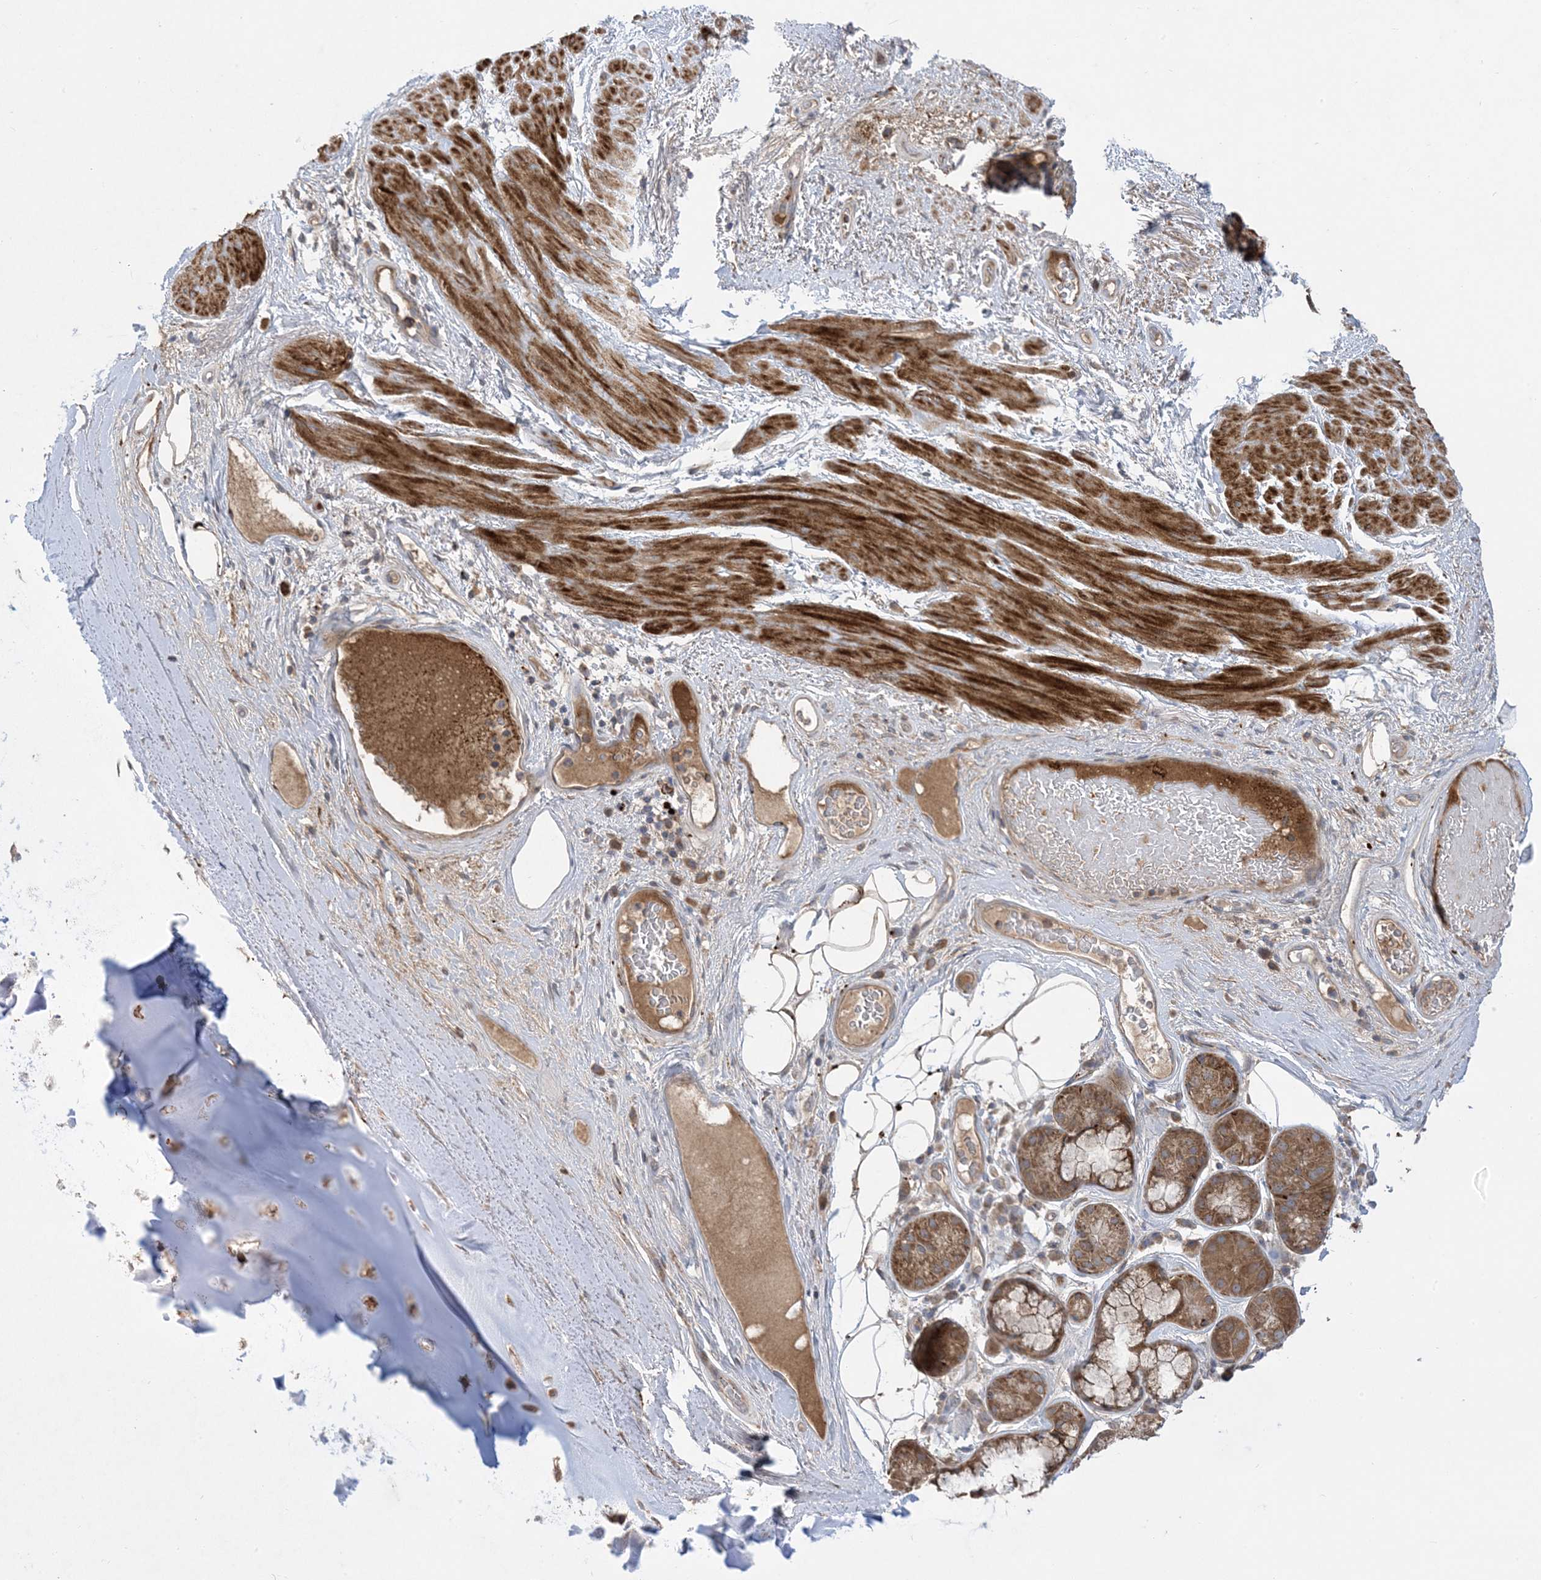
{"staining": {"intensity": "weak", "quantity": "25%-75%", "location": "cytoplasmic/membranous"}, "tissue": "adipose tissue", "cell_type": "Adipocytes", "image_type": "normal", "snomed": [{"axis": "morphology", "description": "Normal tissue, NOS"}, {"axis": "morphology", "description": "Squamous cell carcinoma, NOS"}, {"axis": "topography", "description": "Lymph node"}, {"axis": "topography", "description": "Bronchus"}, {"axis": "topography", "description": "Lung"}], "caption": "Immunohistochemical staining of normal adipose tissue displays weak cytoplasmic/membranous protein expression in approximately 25%-75% of adipocytes. The staining was performed using DAB, with brown indicating positive protein expression. Nuclei are stained blue with hematoxylin.", "gene": "MASP2", "patient": {"sex": "male", "age": 66}}